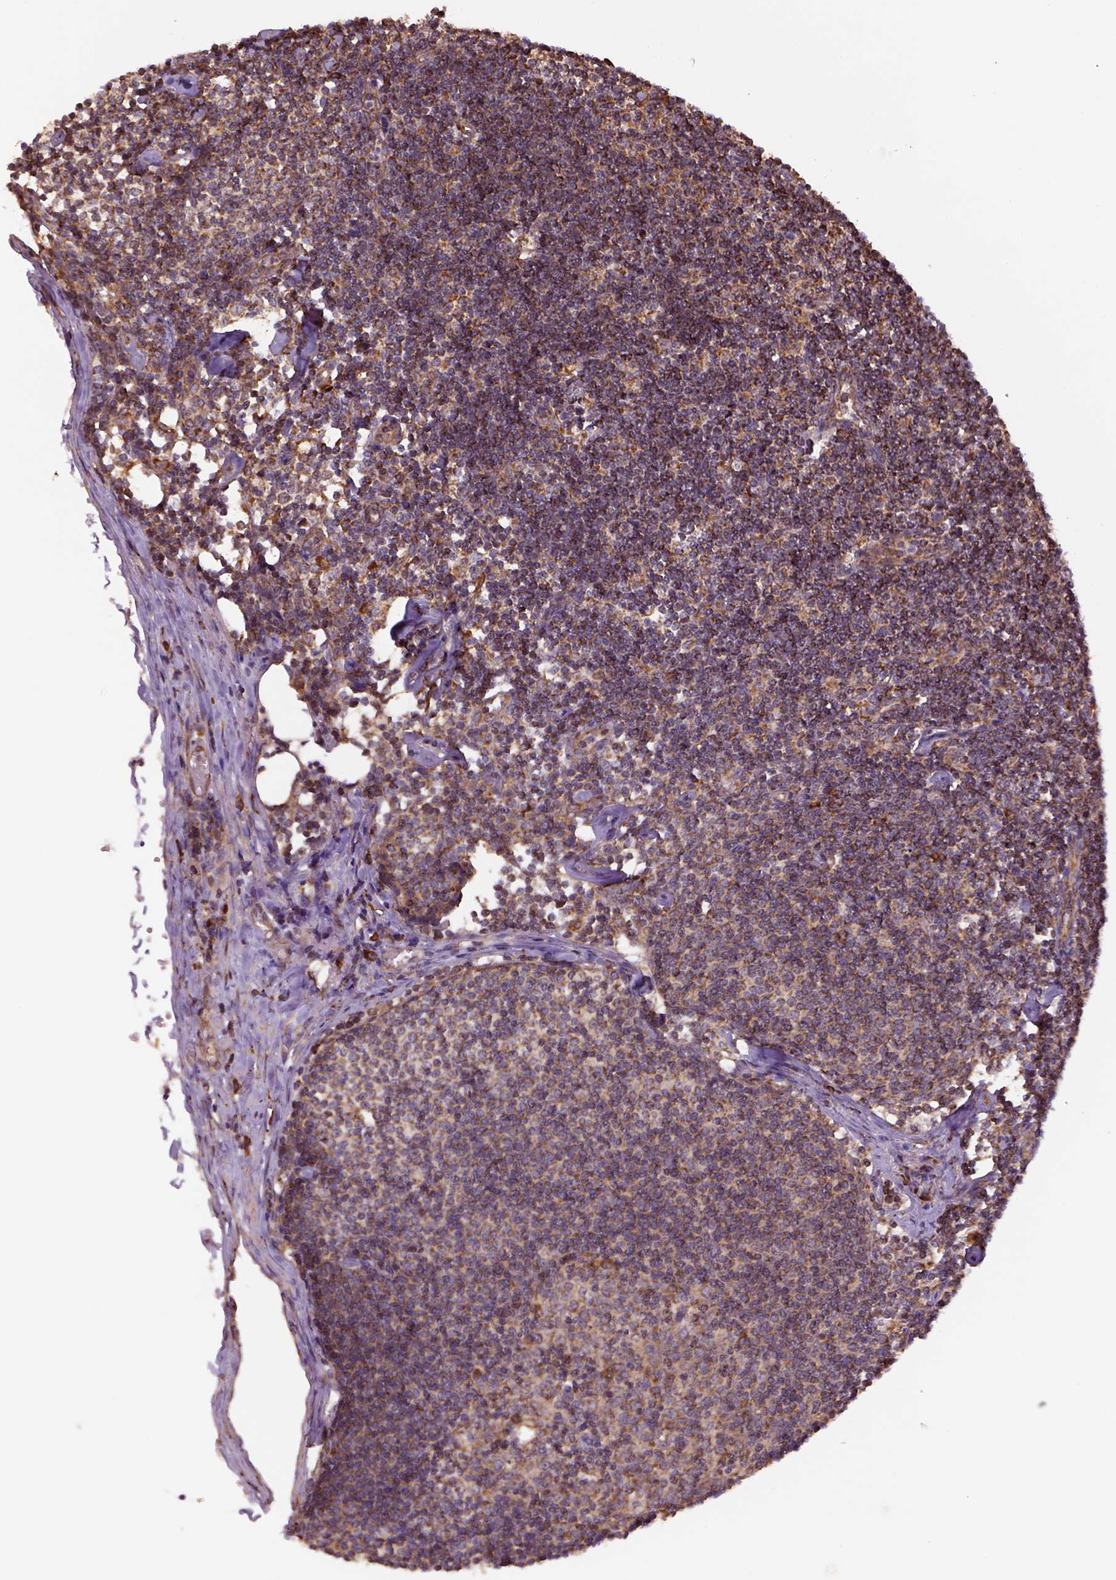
{"staining": {"intensity": "moderate", "quantity": ">75%", "location": "cytoplasmic/membranous"}, "tissue": "lymph node", "cell_type": "Germinal center cells", "image_type": "normal", "snomed": [{"axis": "morphology", "description": "Normal tissue, NOS"}, {"axis": "topography", "description": "Lymph node"}], "caption": "A brown stain highlights moderate cytoplasmic/membranous staining of a protein in germinal center cells of normal lymph node.", "gene": "MAPK8IP3", "patient": {"sex": "female", "age": 42}}